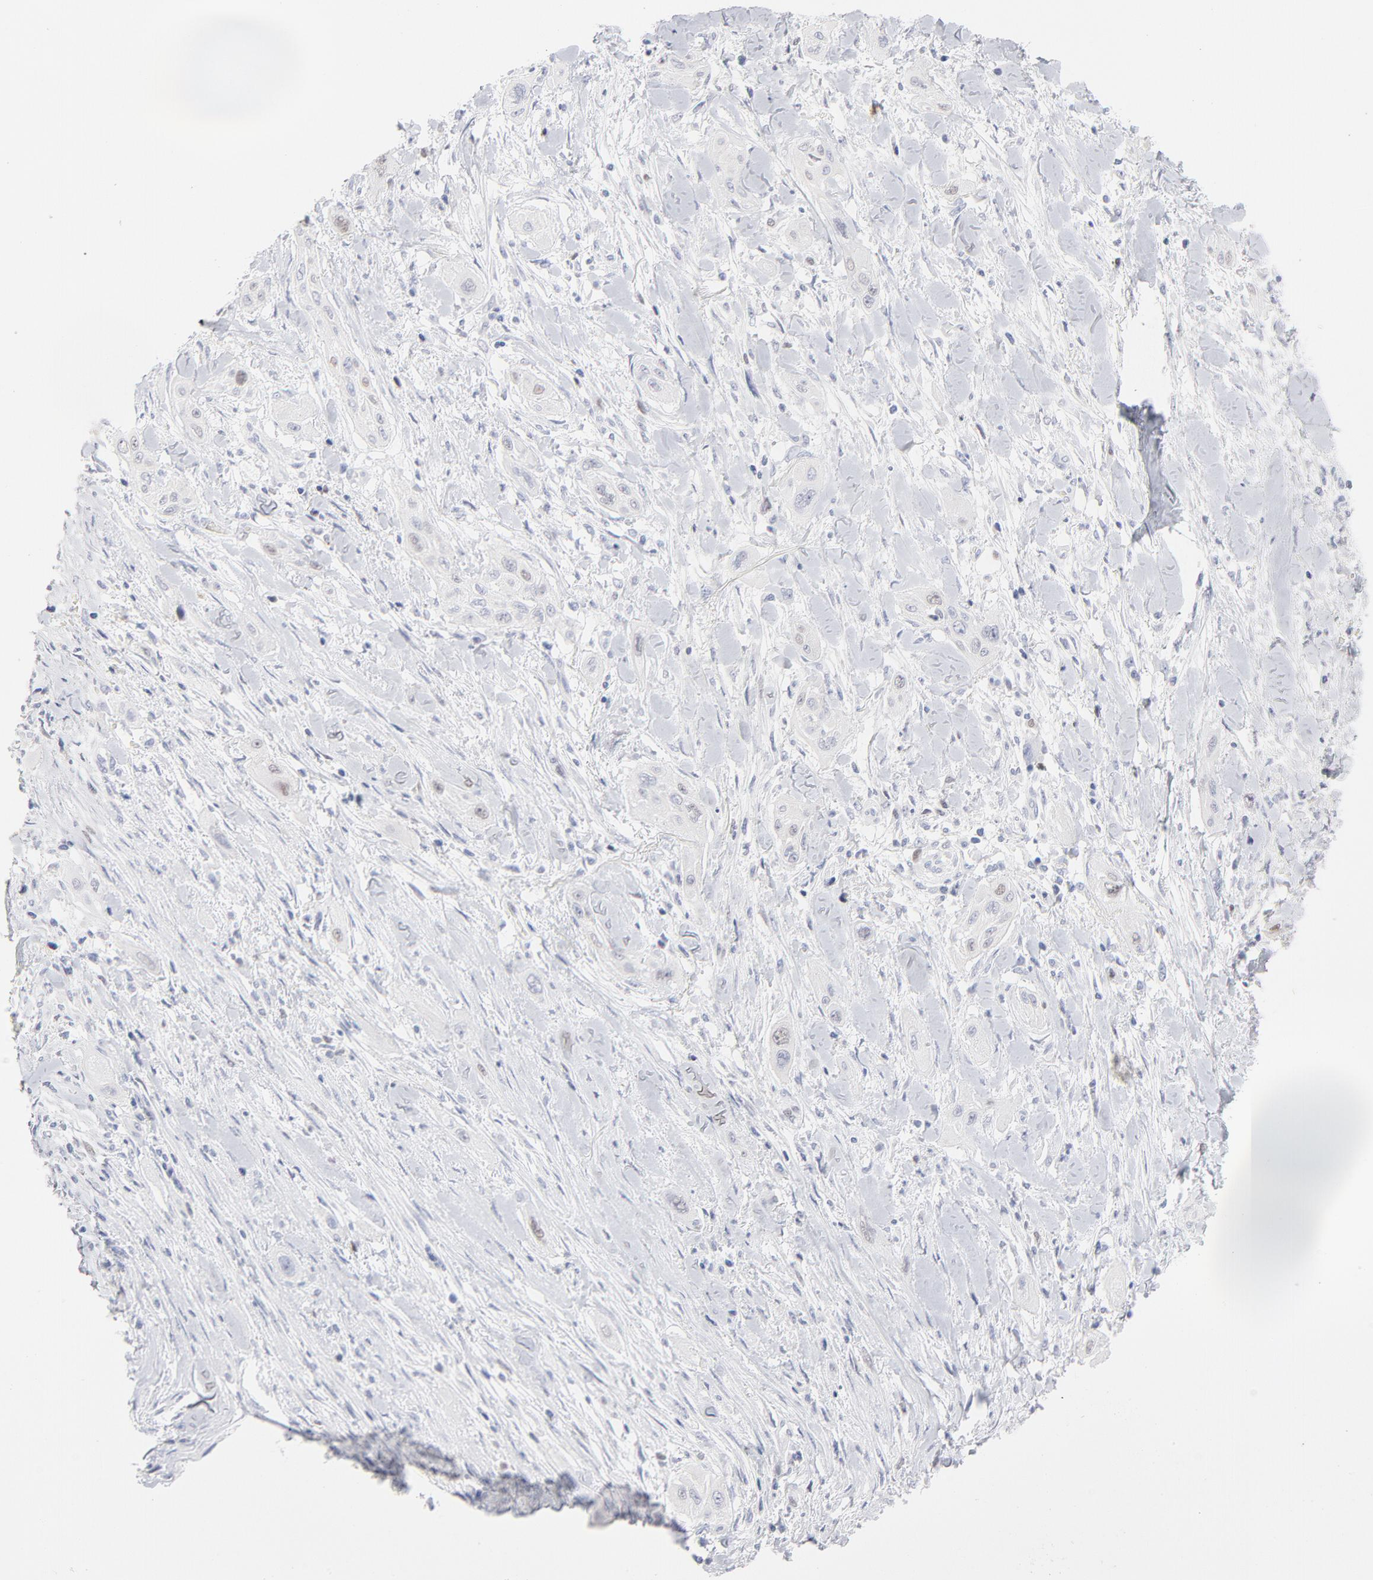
{"staining": {"intensity": "weak", "quantity": "<25%", "location": "nuclear"}, "tissue": "lung cancer", "cell_type": "Tumor cells", "image_type": "cancer", "snomed": [{"axis": "morphology", "description": "Squamous cell carcinoma, NOS"}, {"axis": "topography", "description": "Lung"}], "caption": "A photomicrograph of human lung cancer (squamous cell carcinoma) is negative for staining in tumor cells.", "gene": "MCM7", "patient": {"sex": "female", "age": 47}}